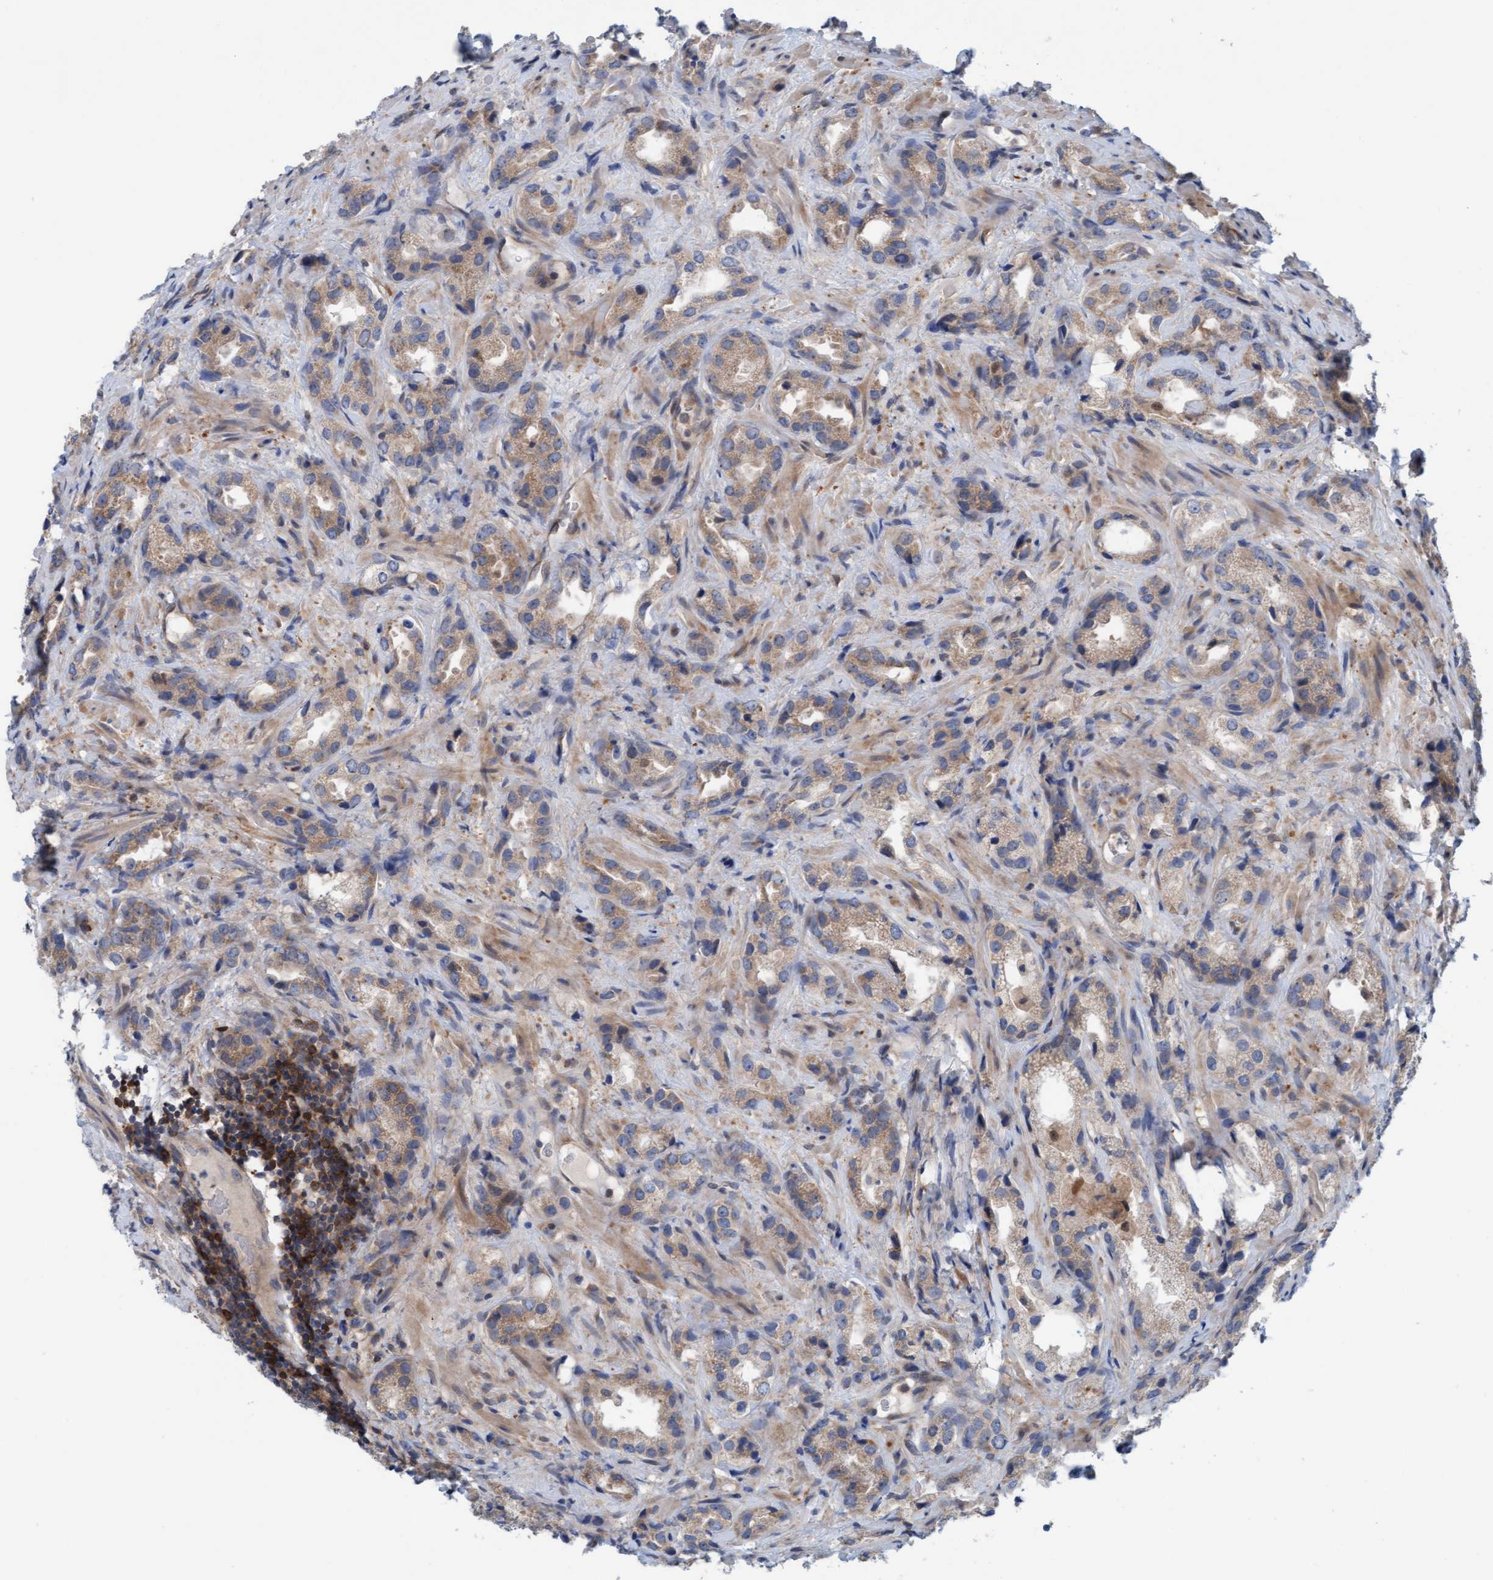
{"staining": {"intensity": "weak", "quantity": "25%-75%", "location": "cytoplasmic/membranous"}, "tissue": "prostate cancer", "cell_type": "Tumor cells", "image_type": "cancer", "snomed": [{"axis": "morphology", "description": "Adenocarcinoma, High grade"}, {"axis": "topography", "description": "Prostate"}], "caption": "DAB (3,3'-diaminobenzidine) immunohistochemical staining of adenocarcinoma (high-grade) (prostate) shows weak cytoplasmic/membranous protein expression in about 25%-75% of tumor cells. The protein of interest is shown in brown color, while the nuclei are stained blue.", "gene": "KLHL25", "patient": {"sex": "male", "age": 63}}